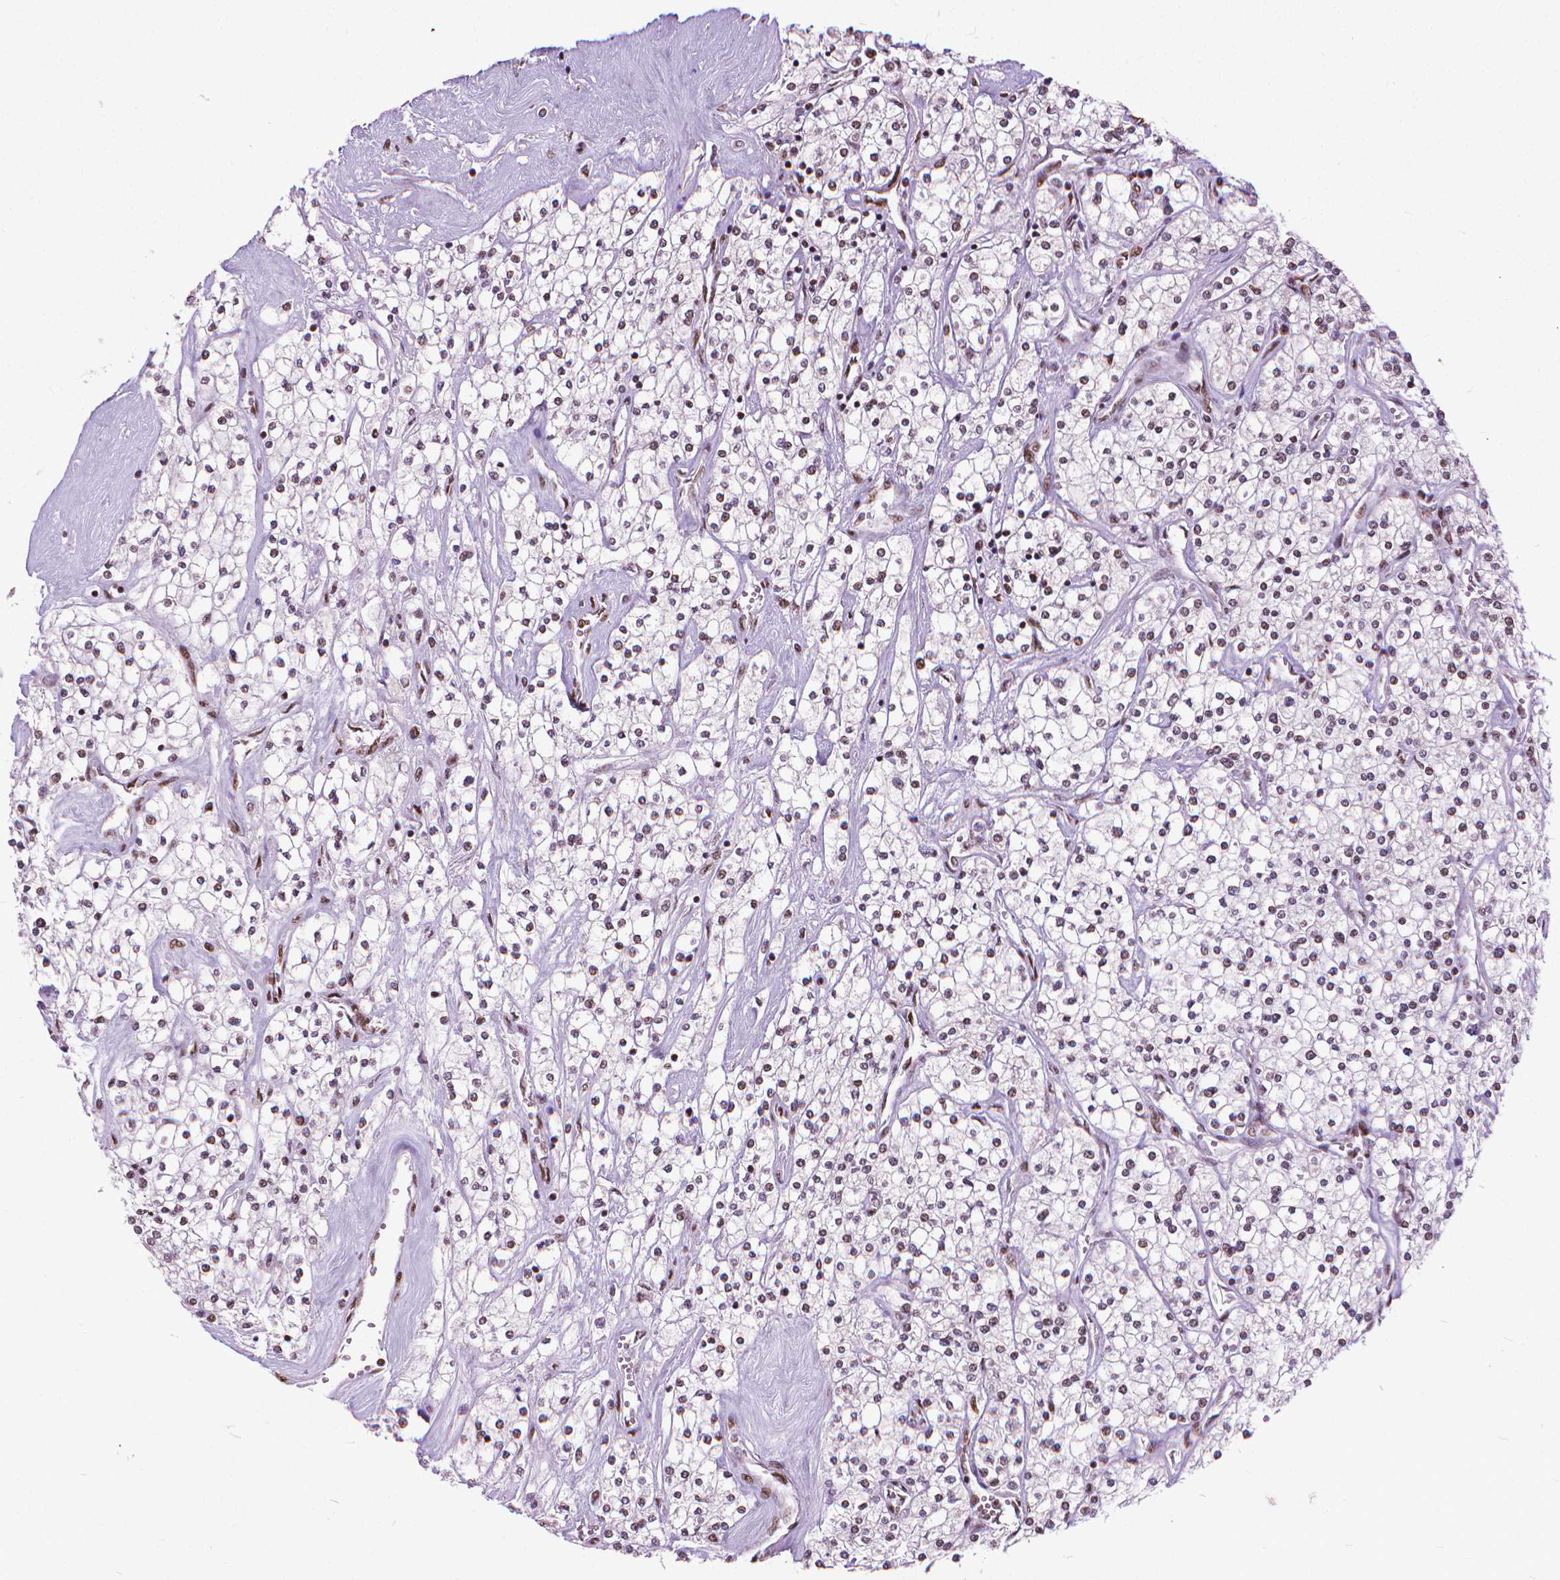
{"staining": {"intensity": "moderate", "quantity": "25%-75%", "location": "nuclear"}, "tissue": "renal cancer", "cell_type": "Tumor cells", "image_type": "cancer", "snomed": [{"axis": "morphology", "description": "Adenocarcinoma, NOS"}, {"axis": "topography", "description": "Kidney"}], "caption": "The immunohistochemical stain highlights moderate nuclear positivity in tumor cells of renal cancer tissue.", "gene": "AKAP8", "patient": {"sex": "male", "age": 80}}